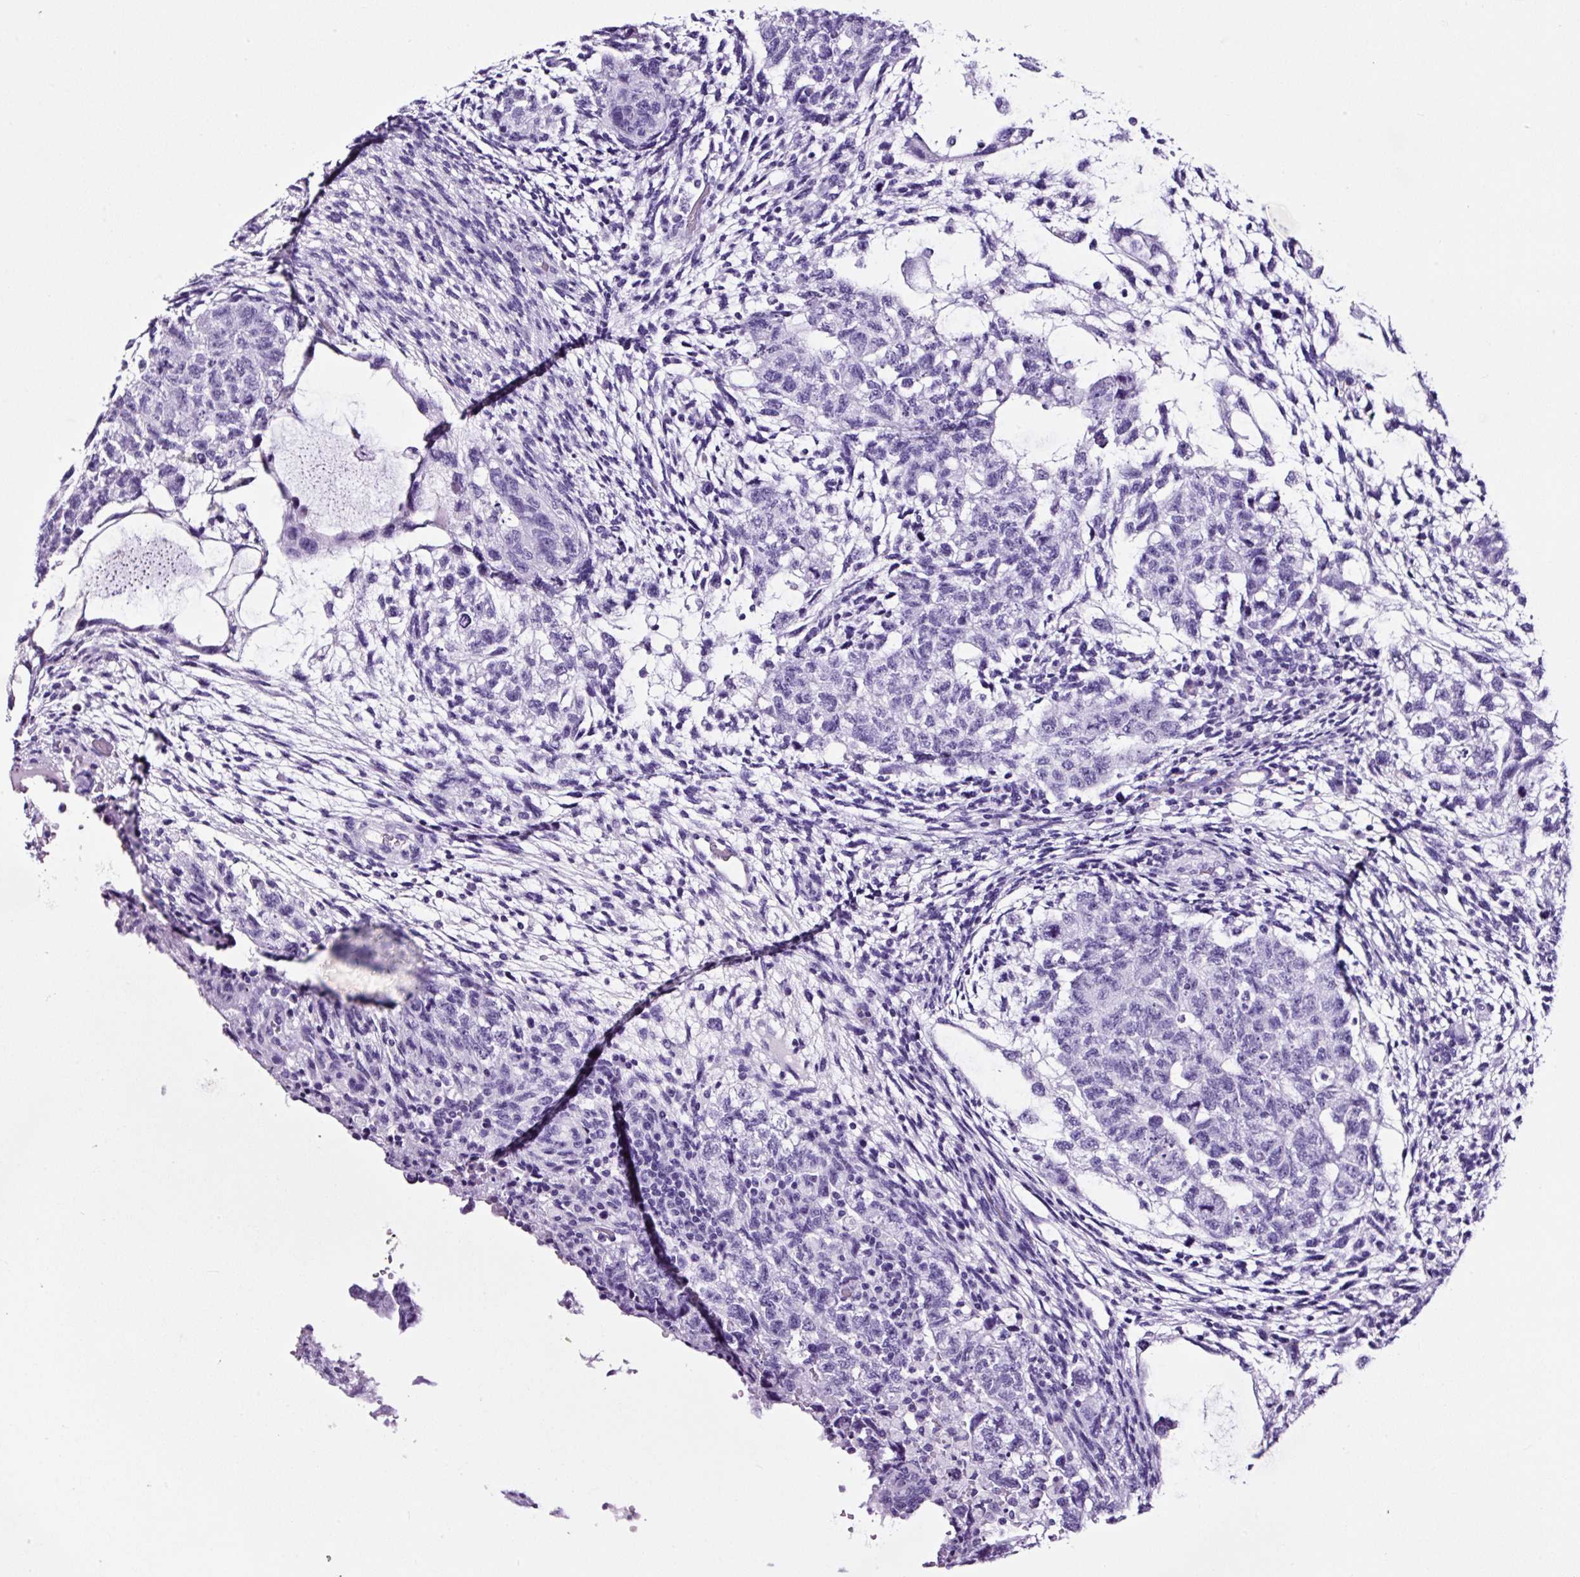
{"staining": {"intensity": "negative", "quantity": "none", "location": "none"}, "tissue": "testis cancer", "cell_type": "Tumor cells", "image_type": "cancer", "snomed": [{"axis": "morphology", "description": "Normal tissue, NOS"}, {"axis": "morphology", "description": "Carcinoma, Embryonal, NOS"}, {"axis": "topography", "description": "Testis"}], "caption": "Photomicrograph shows no significant protein expression in tumor cells of testis cancer (embryonal carcinoma).", "gene": "FBXL7", "patient": {"sex": "male", "age": 36}}